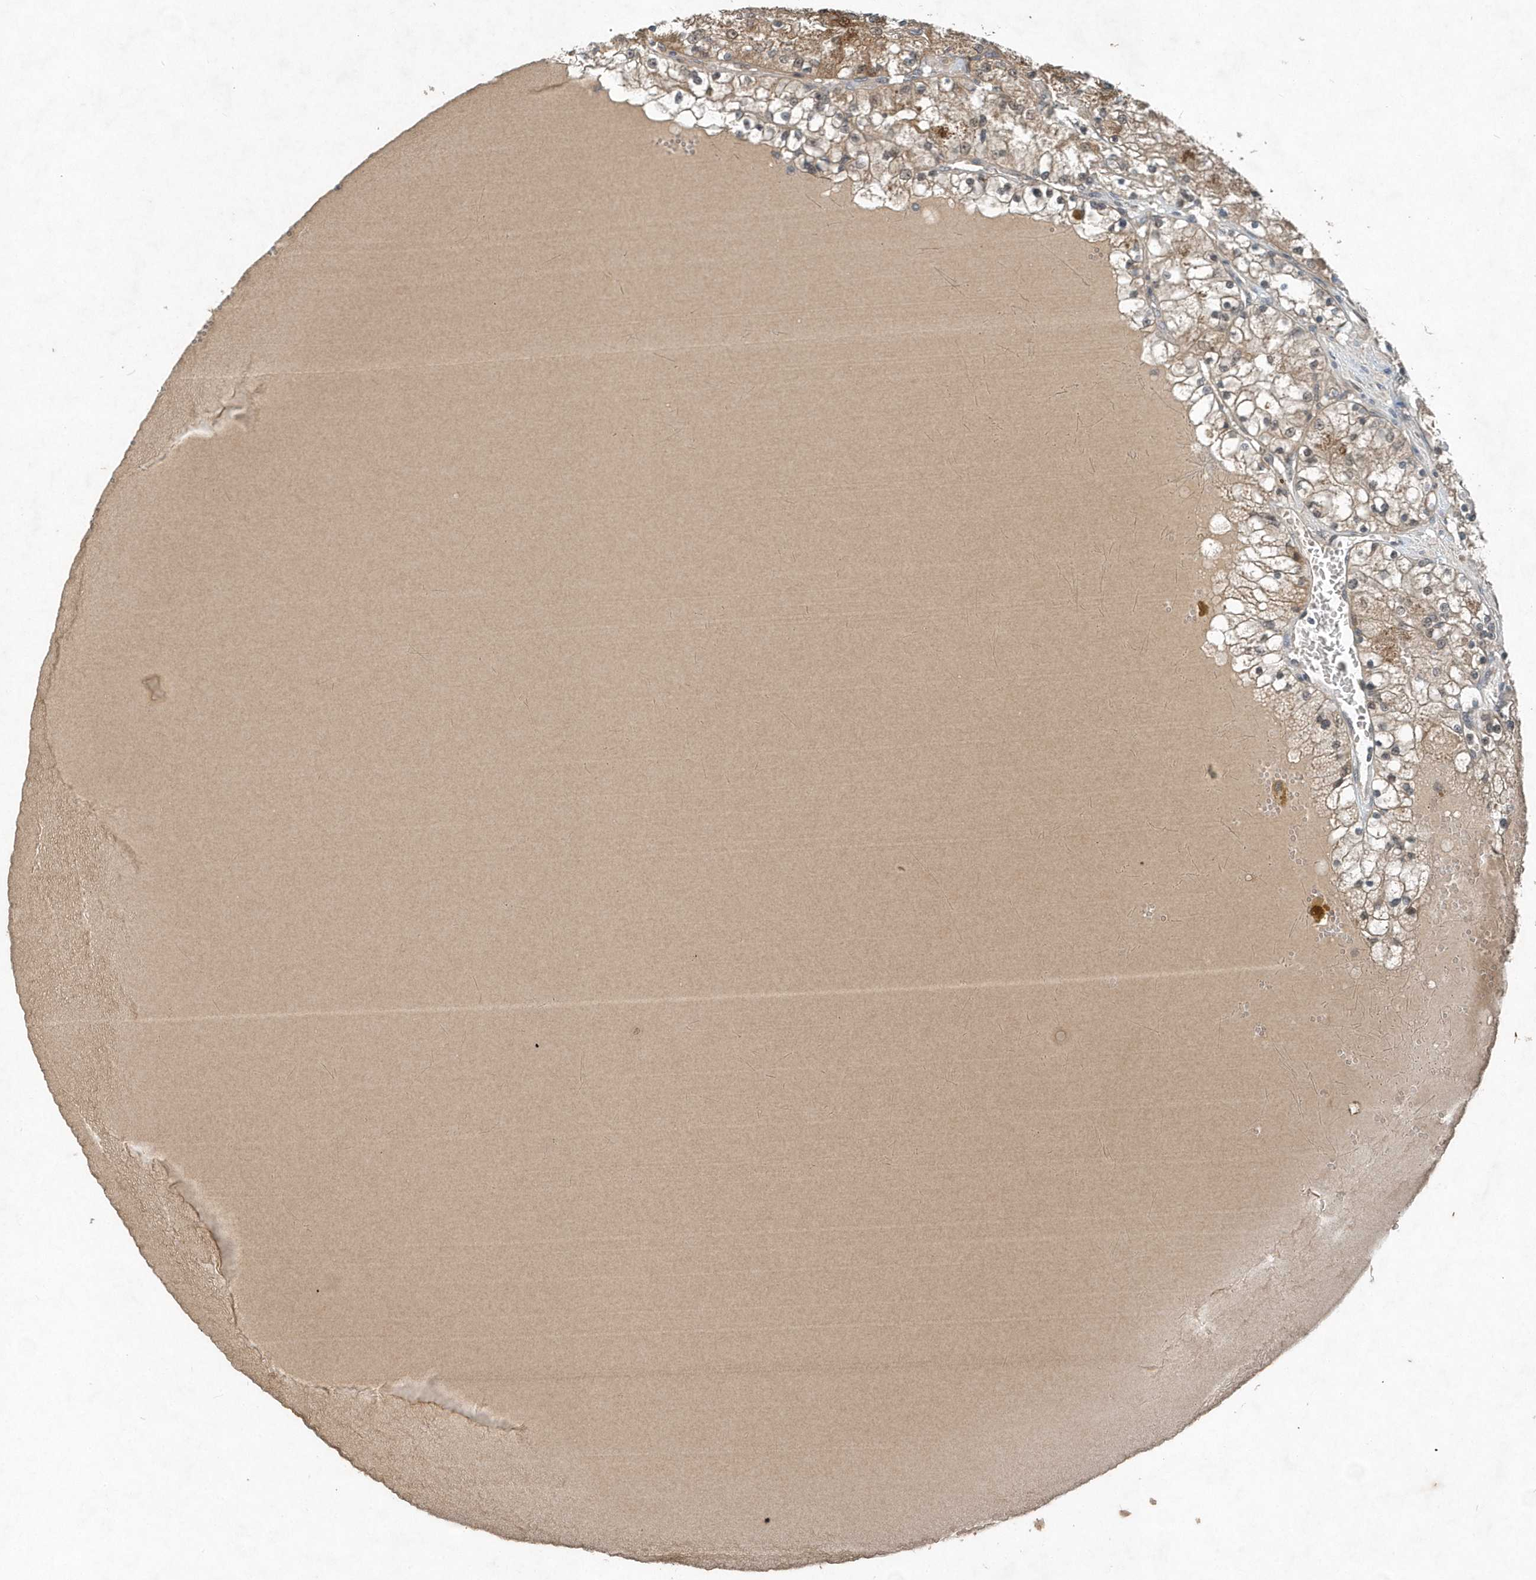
{"staining": {"intensity": "negative", "quantity": "none", "location": "none"}, "tissue": "renal cancer", "cell_type": "Tumor cells", "image_type": "cancer", "snomed": [{"axis": "morphology", "description": "Adenocarcinoma, NOS"}, {"axis": "topography", "description": "Kidney"}], "caption": "Tumor cells show no significant protein expression in renal adenocarcinoma.", "gene": "SCFD2", "patient": {"sex": "male", "age": 80}}